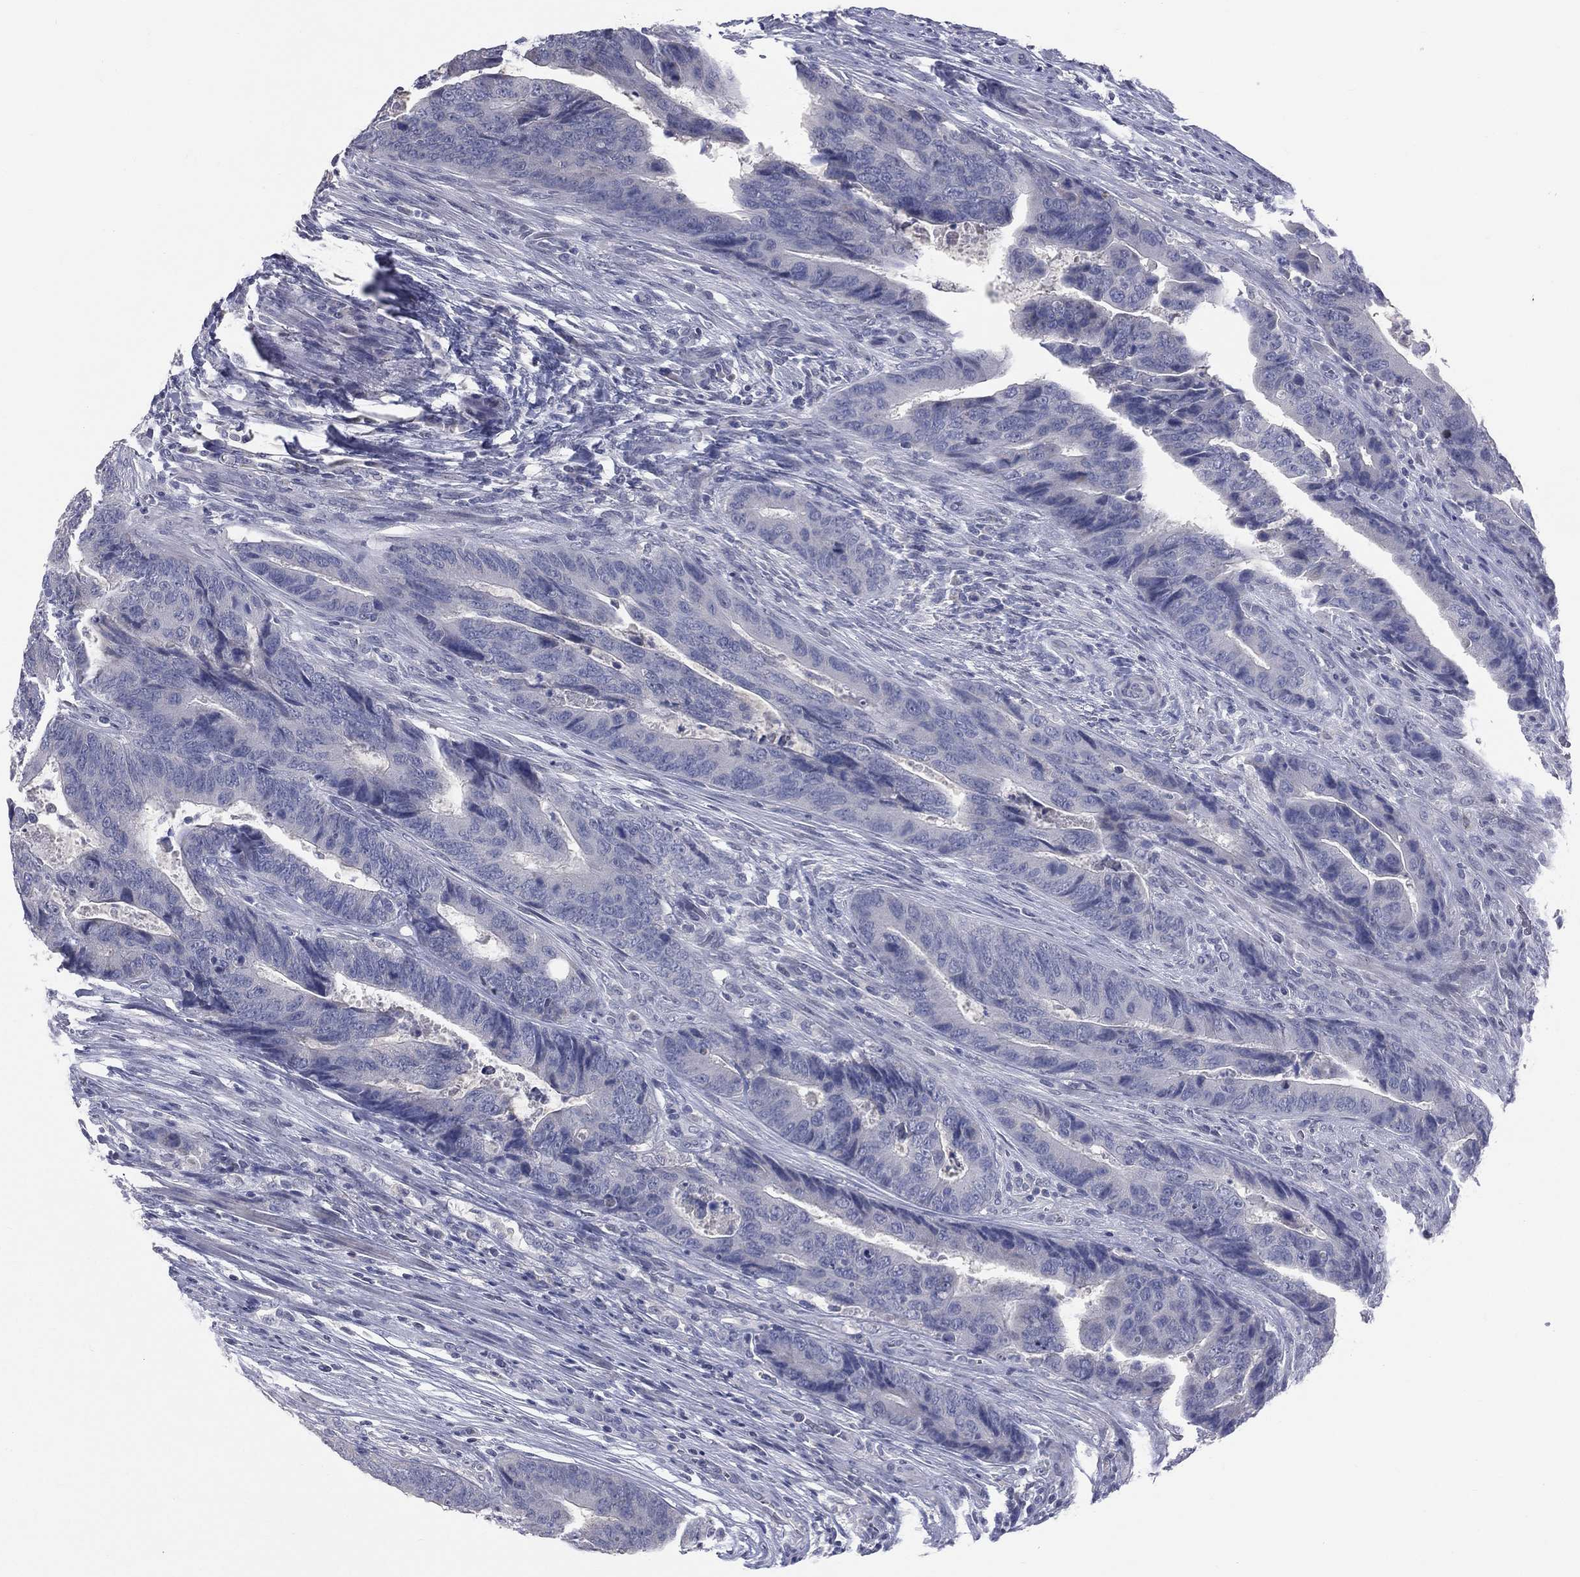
{"staining": {"intensity": "negative", "quantity": "none", "location": "none"}, "tissue": "colorectal cancer", "cell_type": "Tumor cells", "image_type": "cancer", "snomed": [{"axis": "morphology", "description": "Adenocarcinoma, NOS"}, {"axis": "topography", "description": "Colon"}], "caption": "Immunohistochemical staining of adenocarcinoma (colorectal) shows no significant positivity in tumor cells. (DAB immunohistochemistry visualized using brightfield microscopy, high magnification).", "gene": "DMKN", "patient": {"sex": "female", "age": 56}}